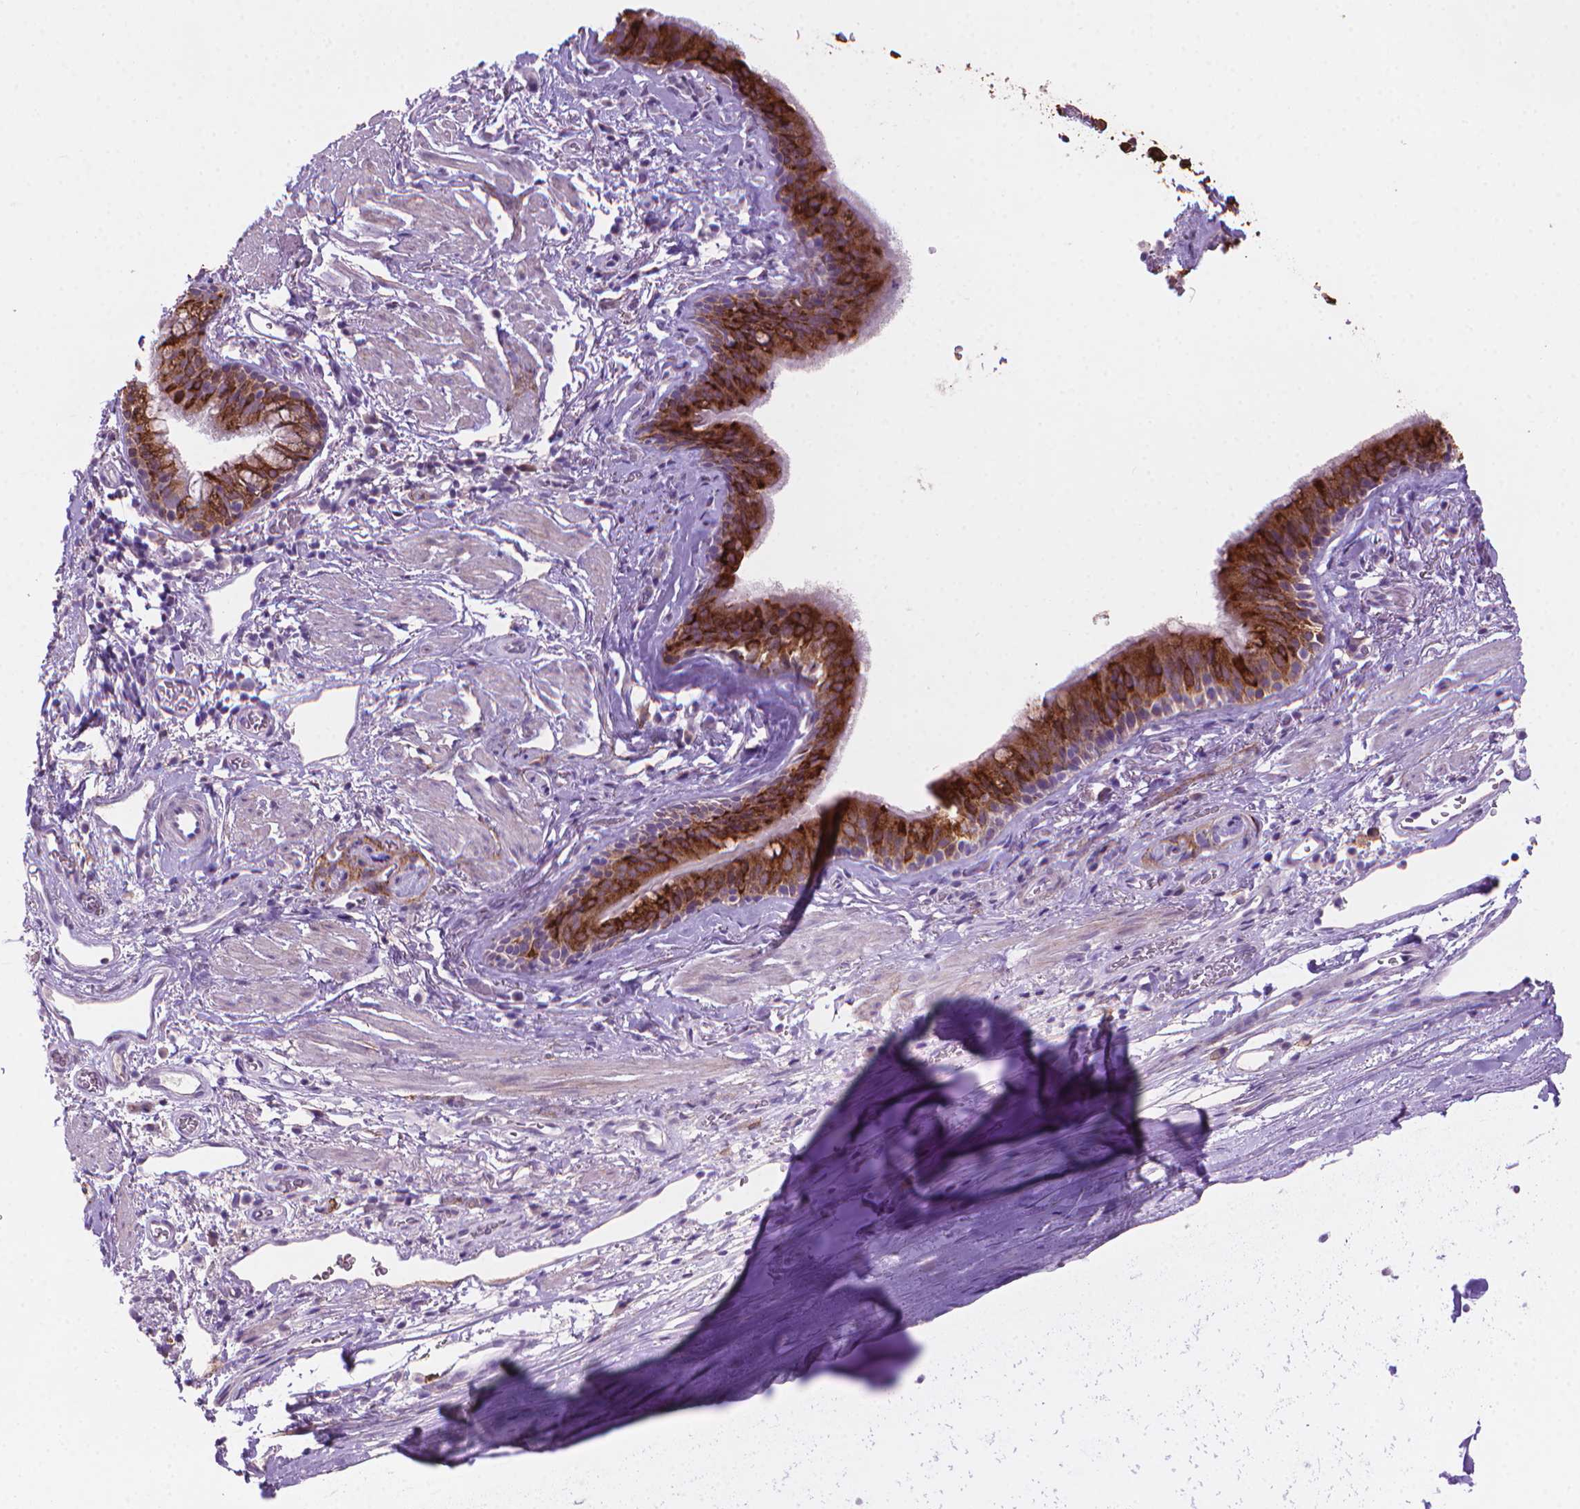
{"staining": {"intensity": "strong", "quantity": ">75%", "location": "cytoplasmic/membranous"}, "tissue": "bronchus", "cell_type": "Respiratory epithelial cells", "image_type": "normal", "snomed": [{"axis": "morphology", "description": "Normal tissue, NOS"}, {"axis": "topography", "description": "Cartilage tissue"}, {"axis": "topography", "description": "Bronchus"}], "caption": "Immunohistochemical staining of normal bronchus reveals high levels of strong cytoplasmic/membranous staining in about >75% of respiratory epithelial cells.", "gene": "MUC1", "patient": {"sex": "male", "age": 58}}